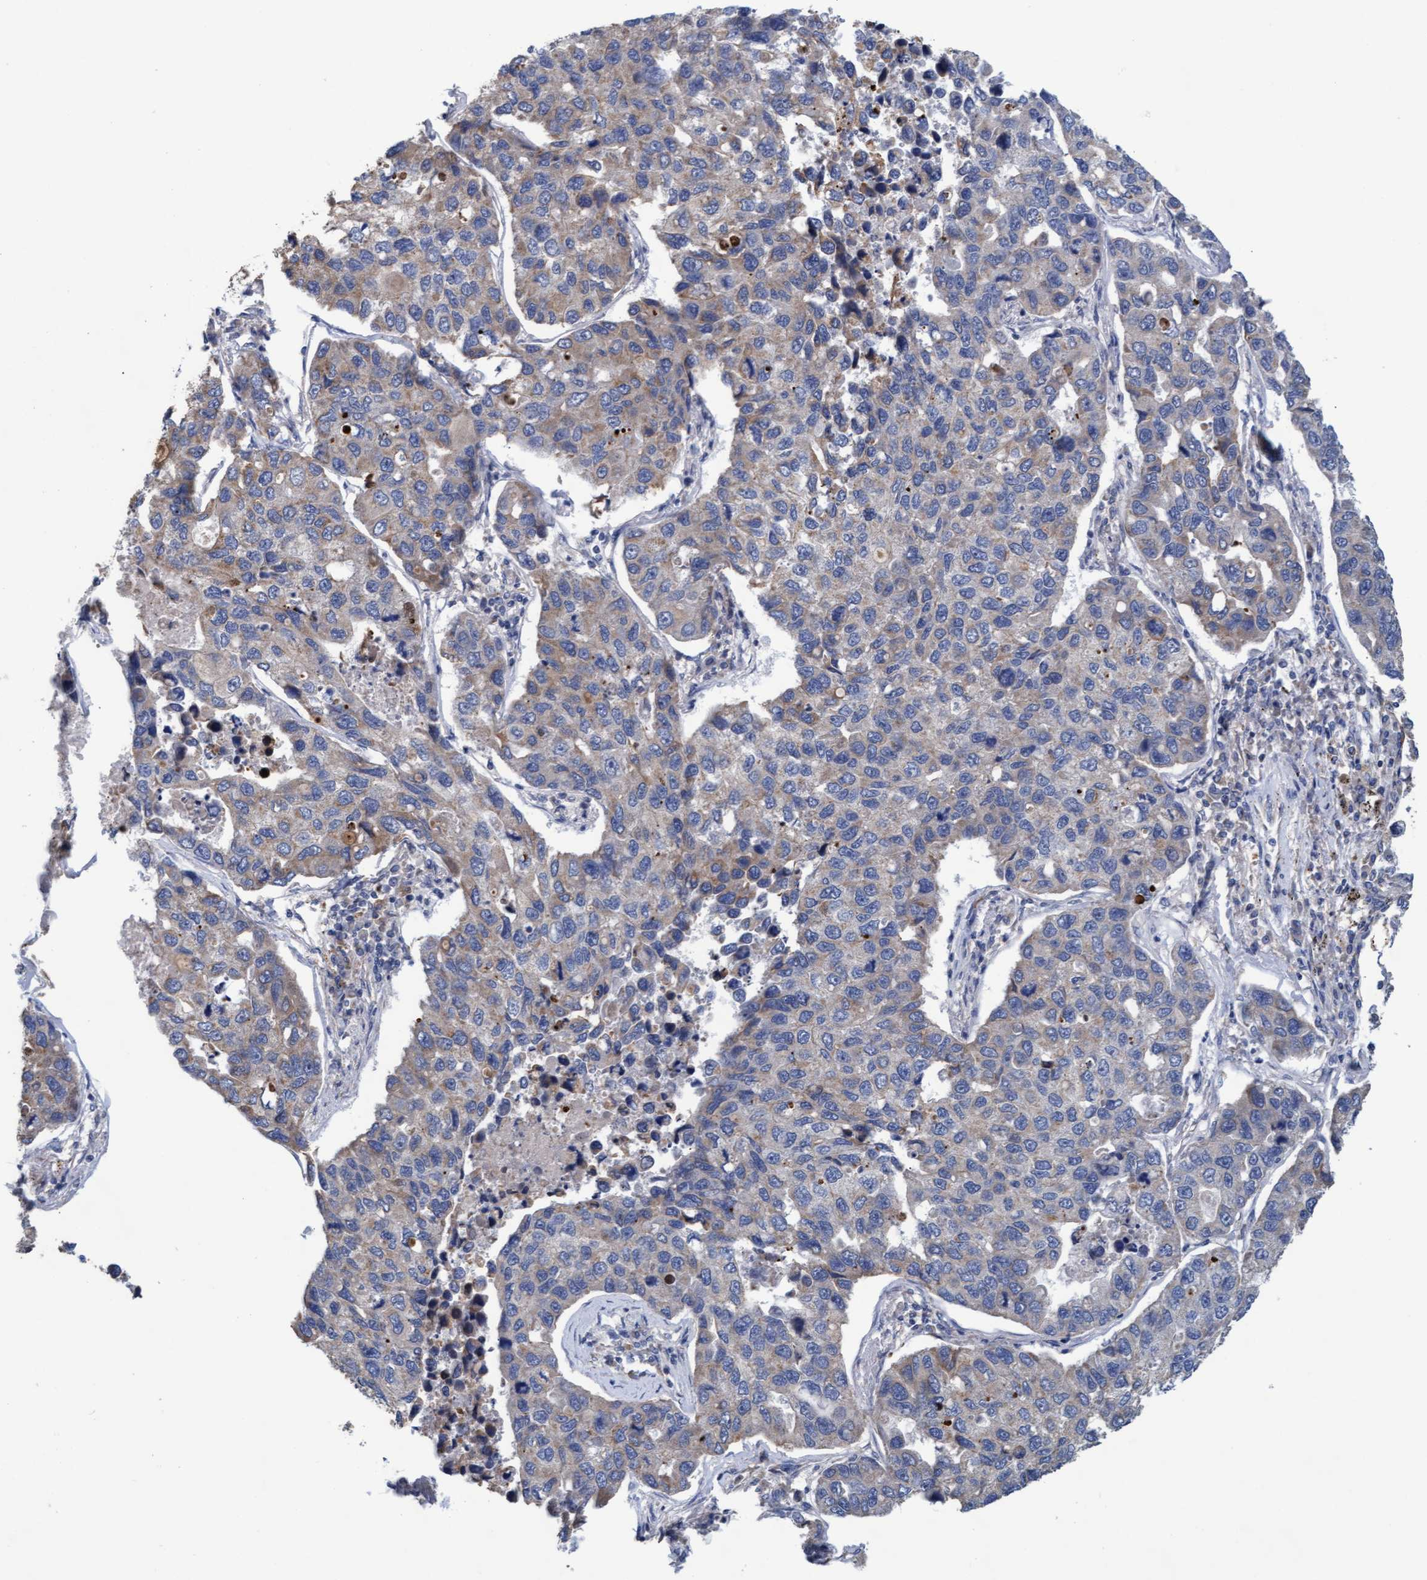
{"staining": {"intensity": "weak", "quantity": "25%-75%", "location": "cytoplasmic/membranous"}, "tissue": "lung cancer", "cell_type": "Tumor cells", "image_type": "cancer", "snomed": [{"axis": "morphology", "description": "Adenocarcinoma, NOS"}, {"axis": "topography", "description": "Lung"}], "caption": "Lung adenocarcinoma stained with immunohistochemistry reveals weak cytoplasmic/membranous expression in approximately 25%-75% of tumor cells.", "gene": "MRPL38", "patient": {"sex": "male", "age": 64}}